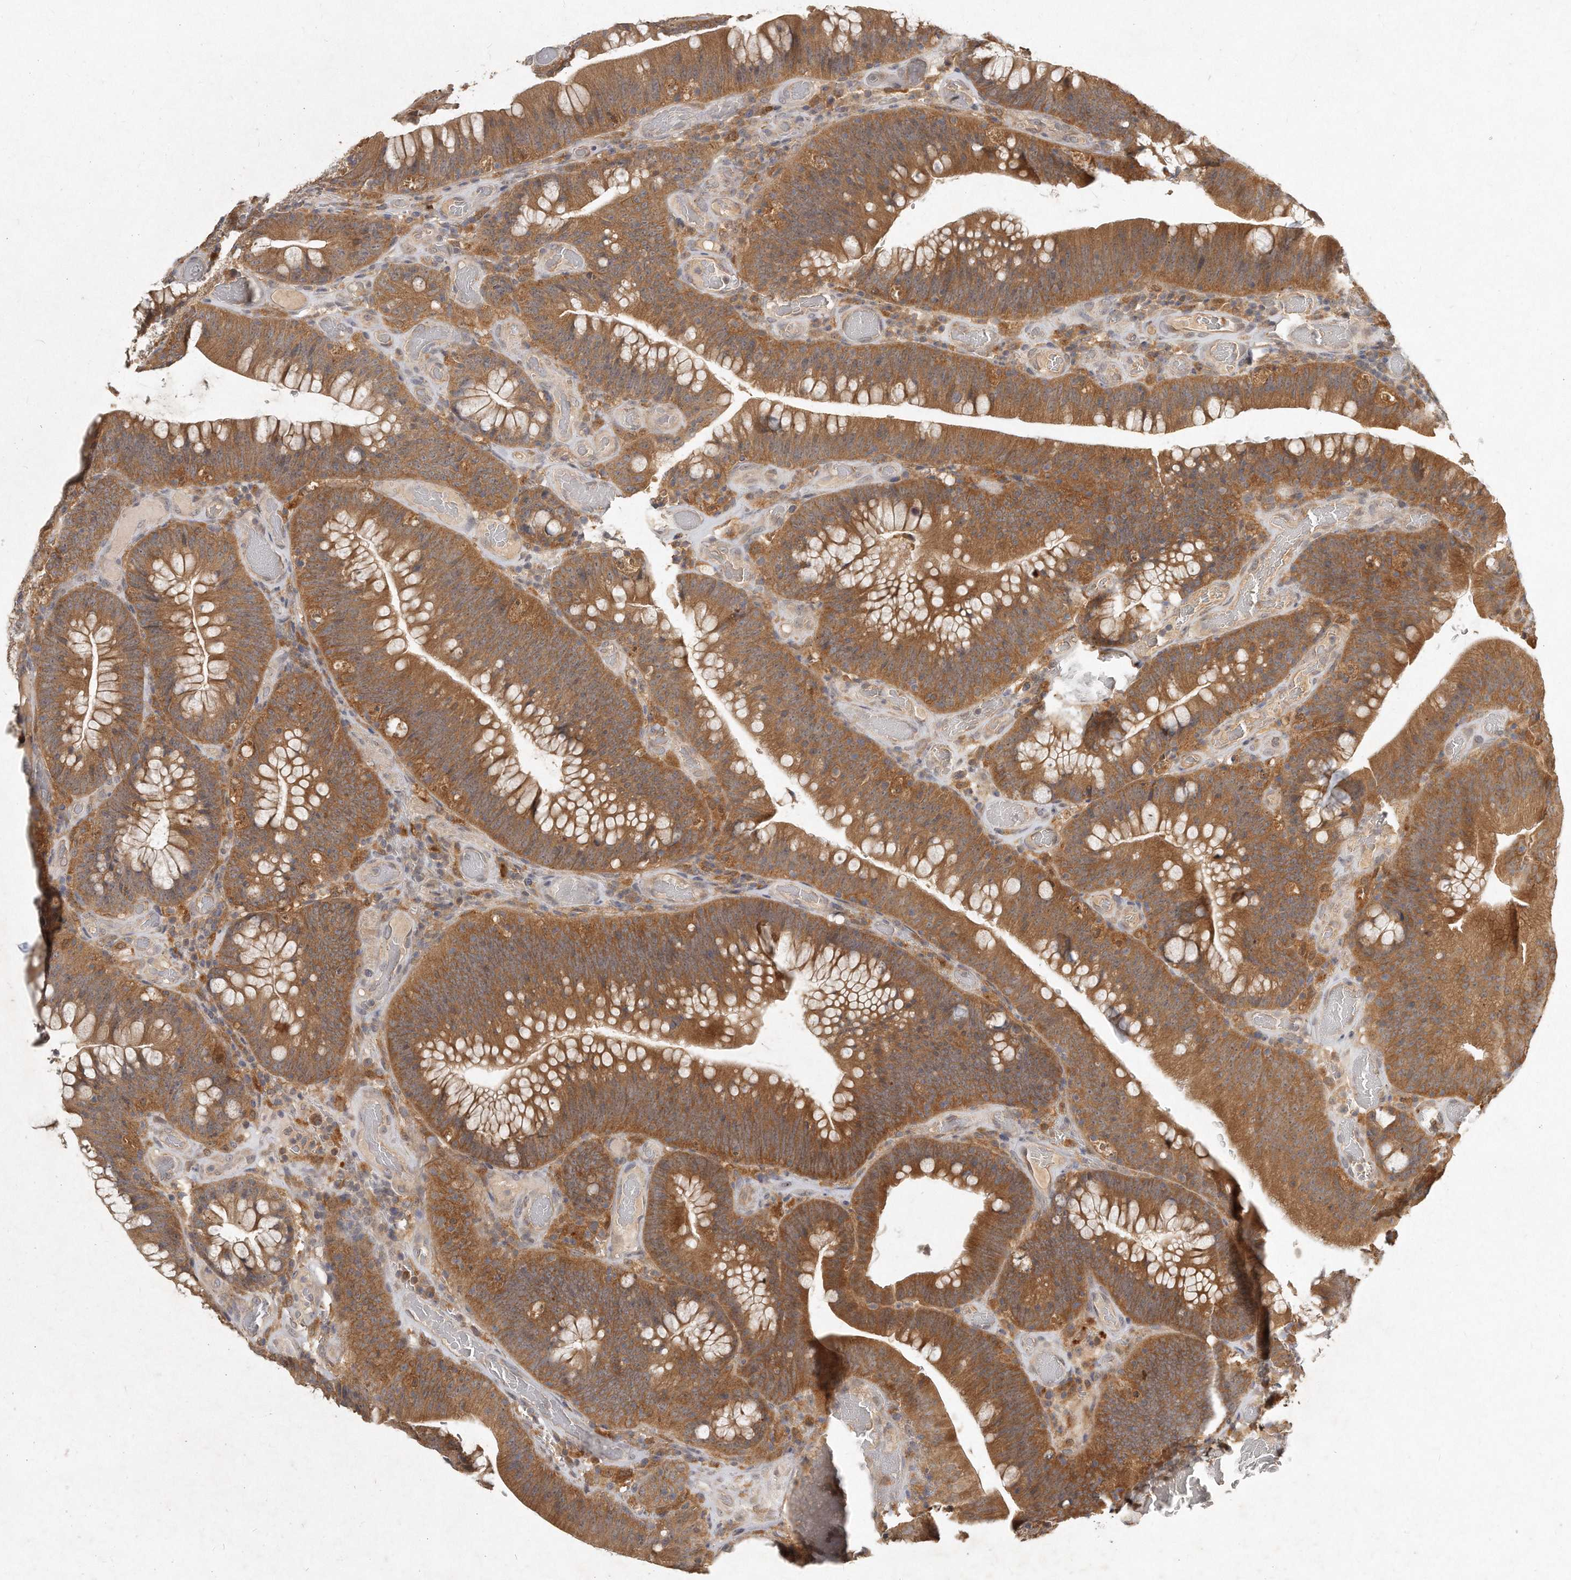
{"staining": {"intensity": "moderate", "quantity": ">75%", "location": "cytoplasmic/membranous"}, "tissue": "colorectal cancer", "cell_type": "Tumor cells", "image_type": "cancer", "snomed": [{"axis": "morphology", "description": "Normal tissue, NOS"}, {"axis": "topography", "description": "Colon"}], "caption": "Colorectal cancer stained with a protein marker shows moderate staining in tumor cells.", "gene": "LGALS8", "patient": {"sex": "female", "age": 82}}